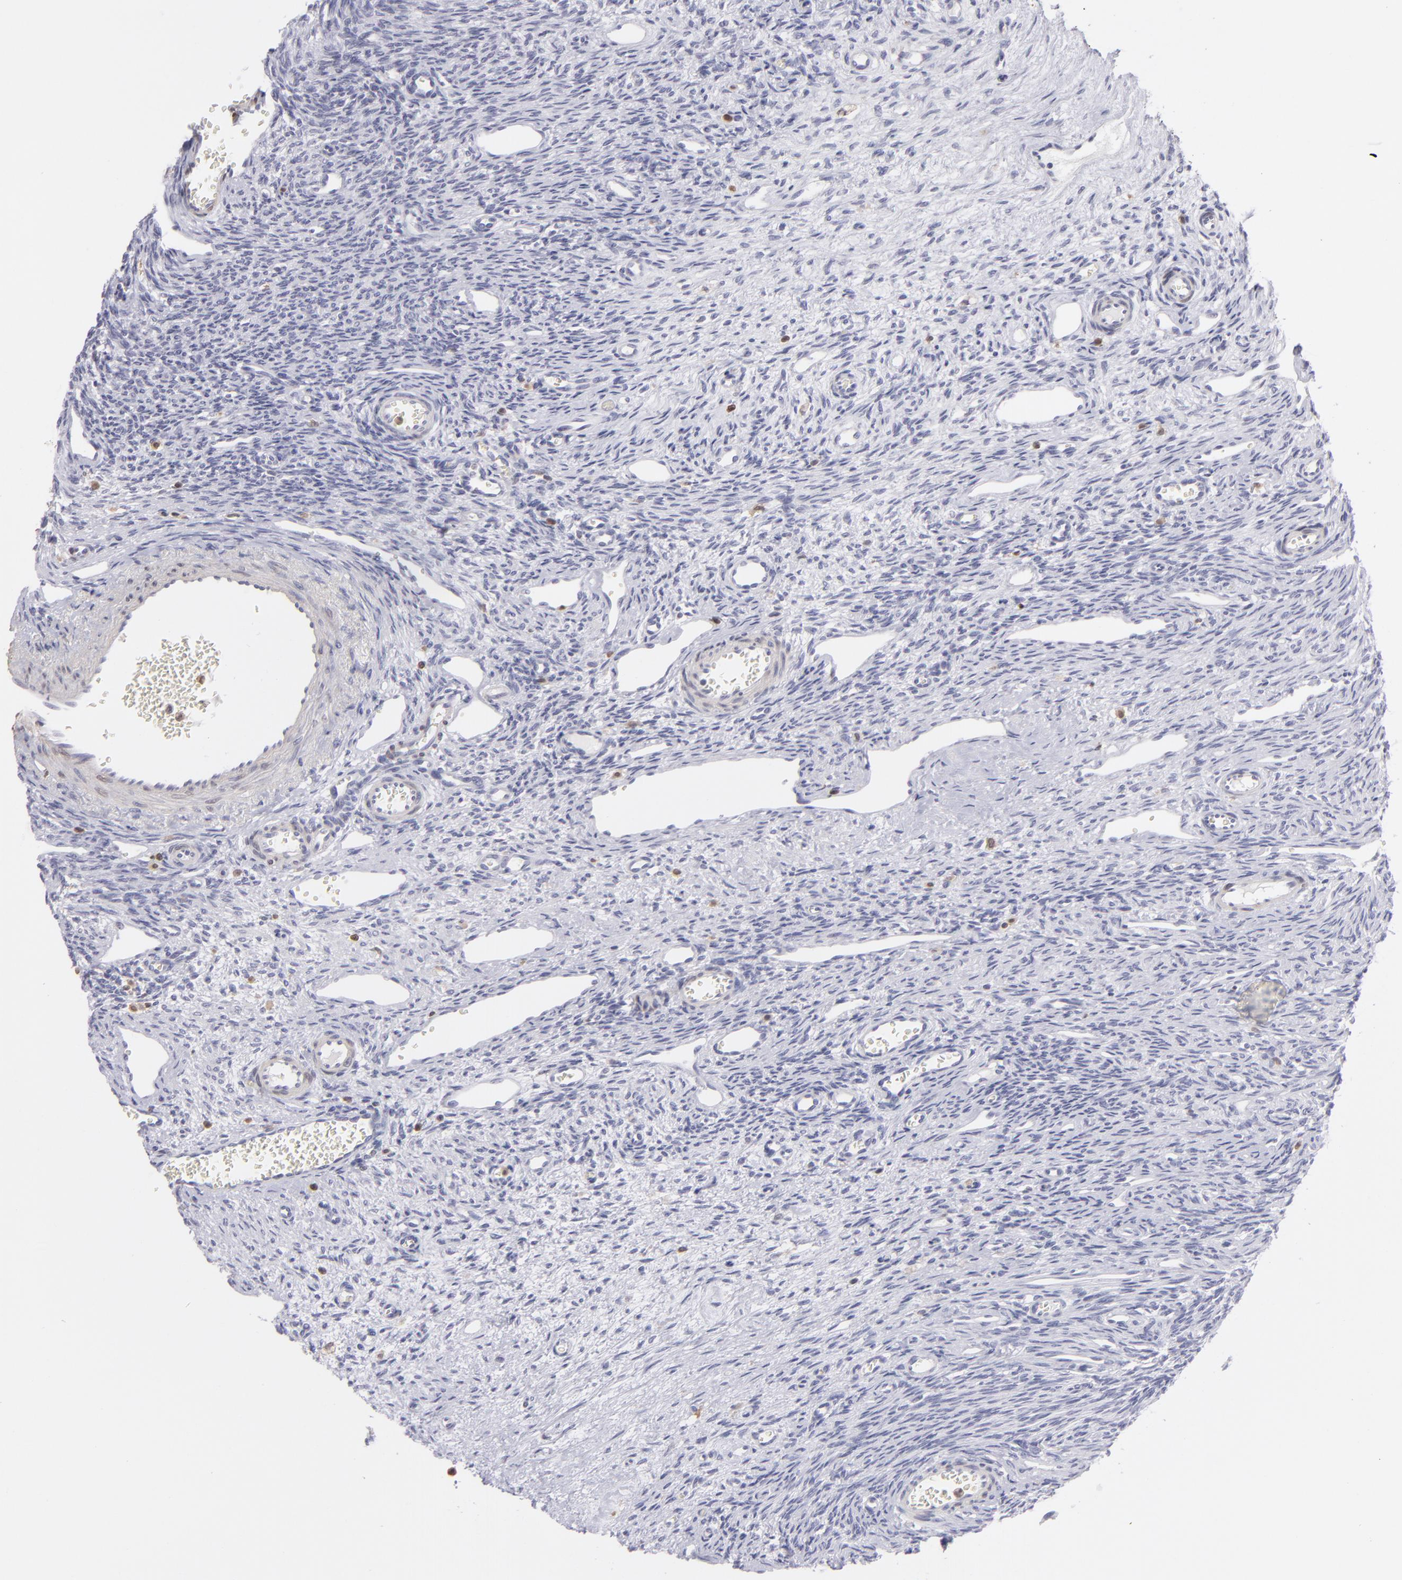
{"staining": {"intensity": "negative", "quantity": "none", "location": "none"}, "tissue": "ovary", "cell_type": "Follicle cells", "image_type": "normal", "snomed": [{"axis": "morphology", "description": "Normal tissue, NOS"}, {"axis": "topography", "description": "Ovary"}], "caption": "Immunohistochemistry of unremarkable human ovary displays no staining in follicle cells.", "gene": "S100A2", "patient": {"sex": "female", "age": 33}}